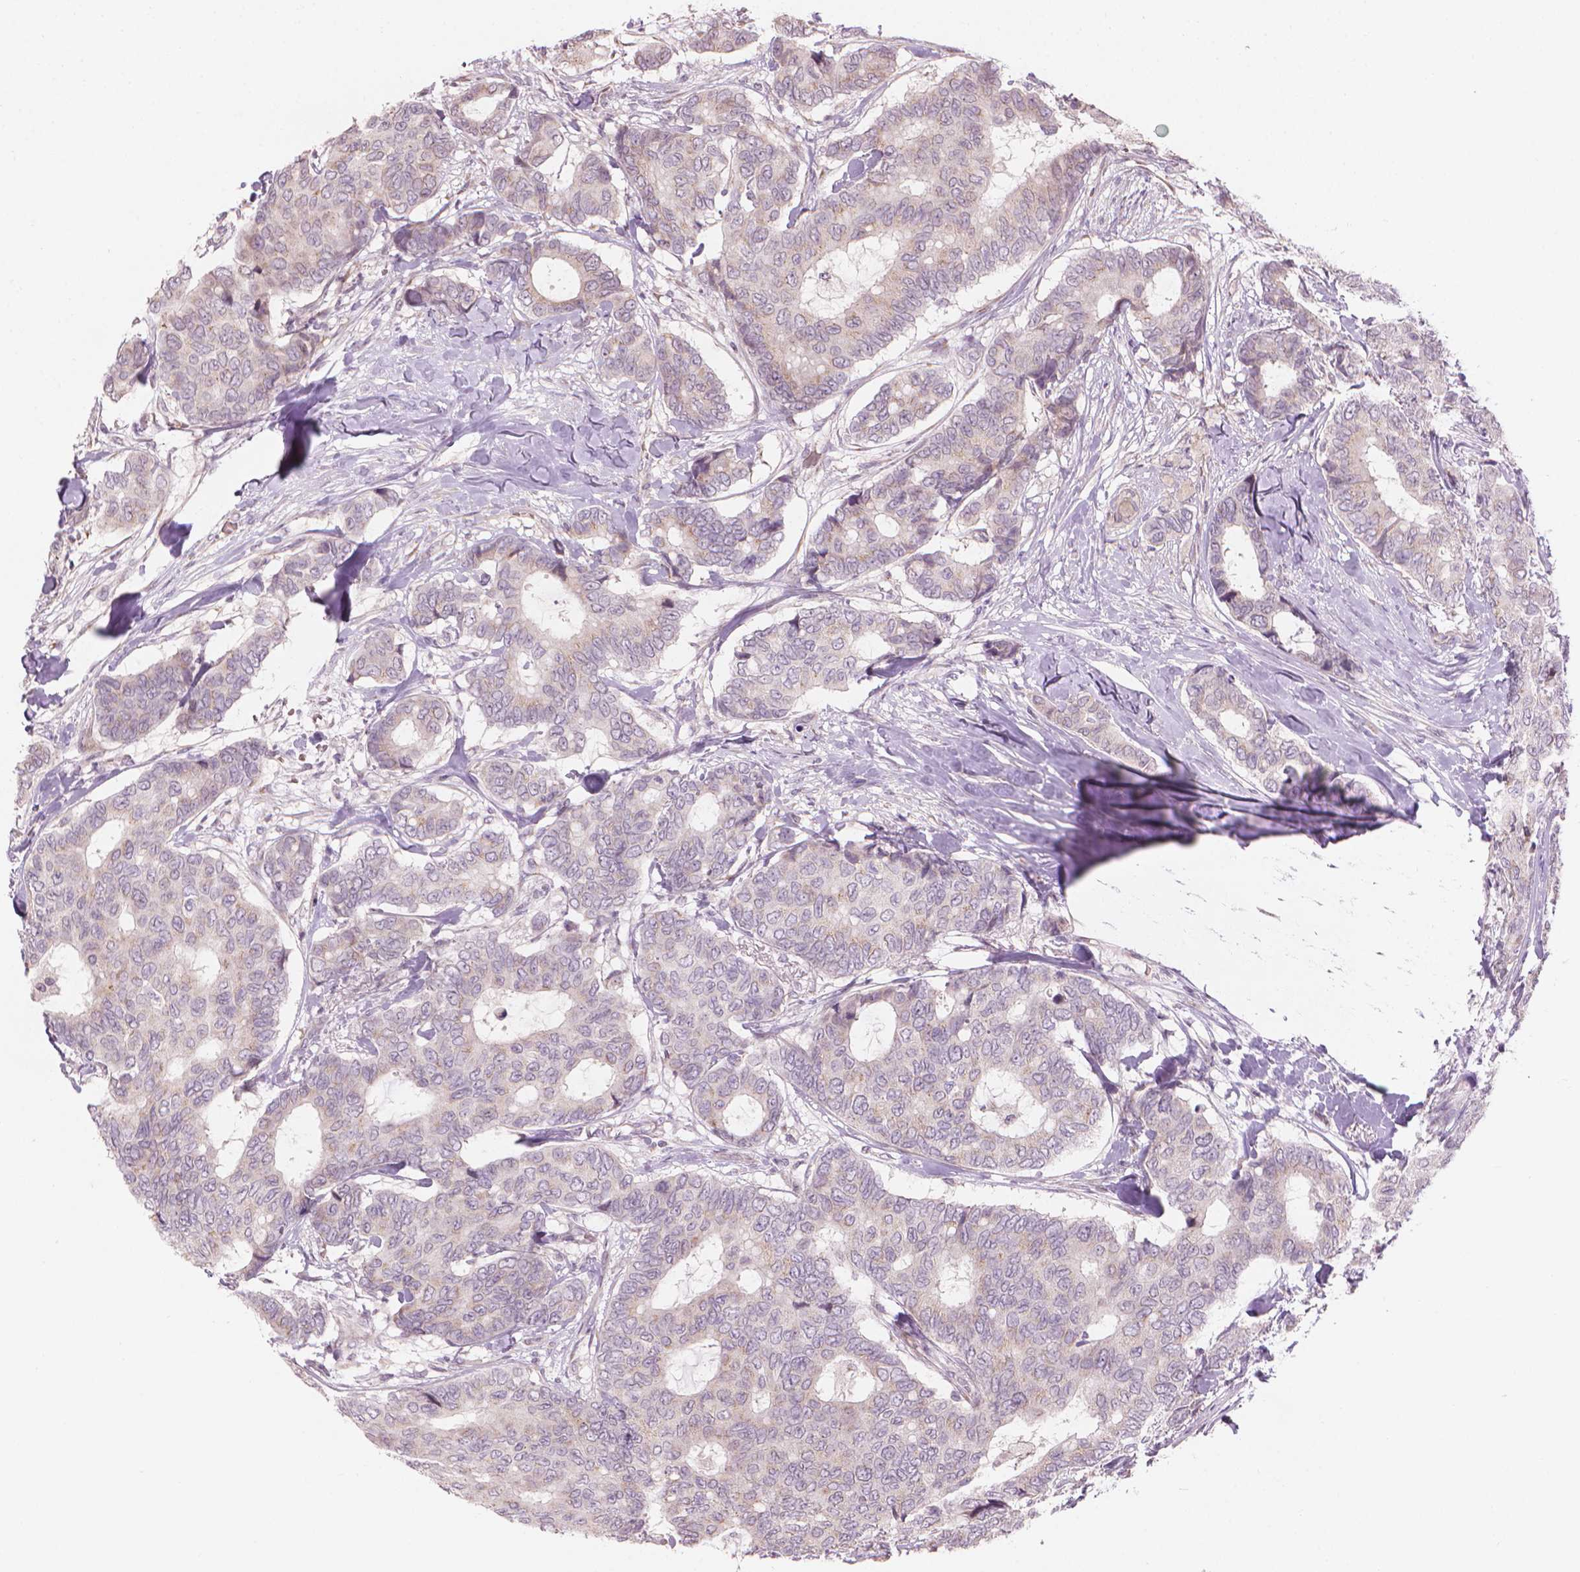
{"staining": {"intensity": "weak", "quantity": "<25%", "location": "cytoplasmic/membranous"}, "tissue": "breast cancer", "cell_type": "Tumor cells", "image_type": "cancer", "snomed": [{"axis": "morphology", "description": "Duct carcinoma"}, {"axis": "topography", "description": "Breast"}], "caption": "The histopathology image reveals no significant staining in tumor cells of infiltrating ductal carcinoma (breast).", "gene": "IFFO1", "patient": {"sex": "female", "age": 75}}